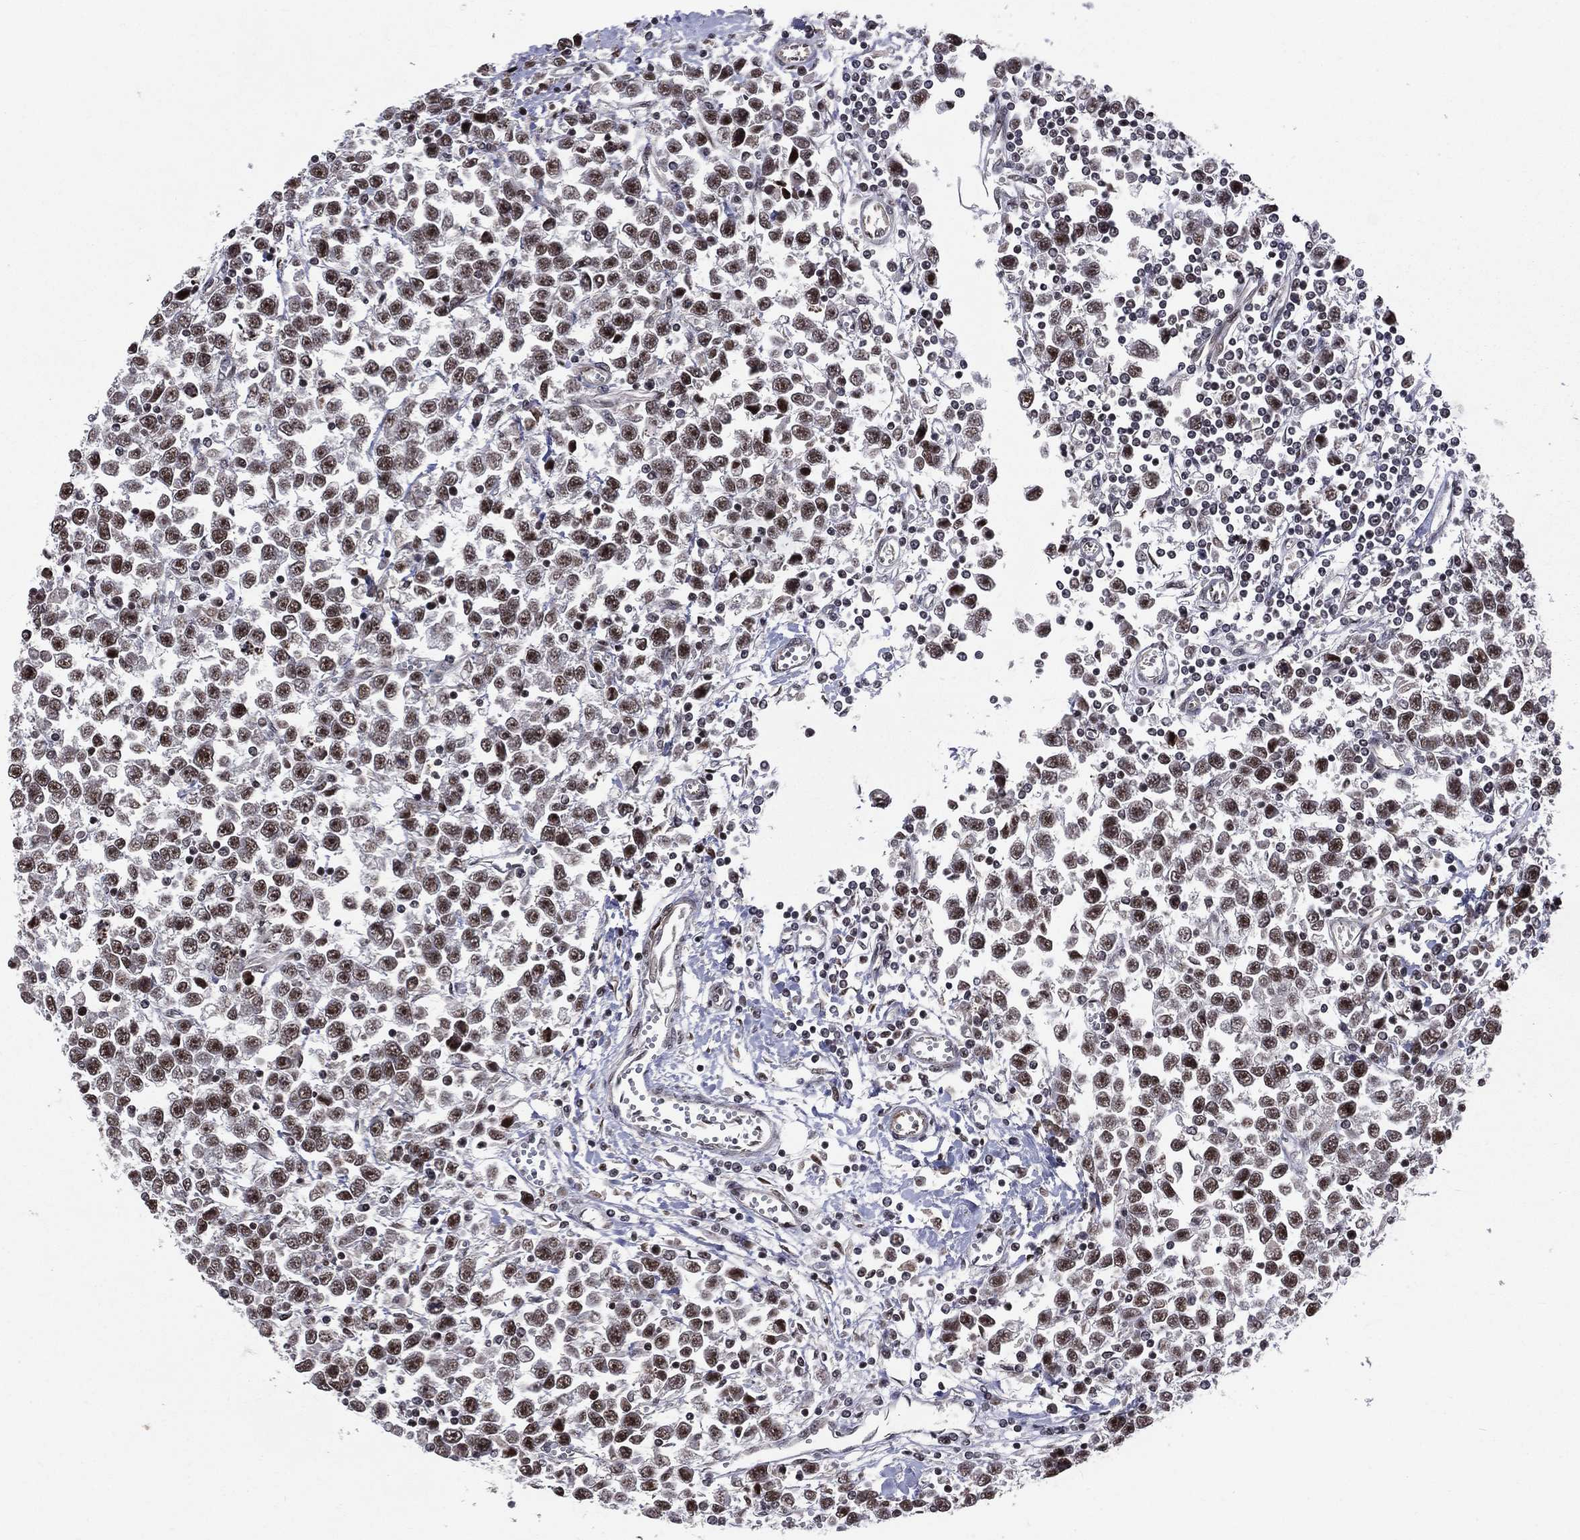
{"staining": {"intensity": "strong", "quantity": "25%-75%", "location": "nuclear"}, "tissue": "testis cancer", "cell_type": "Tumor cells", "image_type": "cancer", "snomed": [{"axis": "morphology", "description": "Seminoma, NOS"}, {"axis": "topography", "description": "Testis"}], "caption": "Strong nuclear positivity is seen in about 25%-75% of tumor cells in testis seminoma.", "gene": "SMC3", "patient": {"sex": "male", "age": 34}}